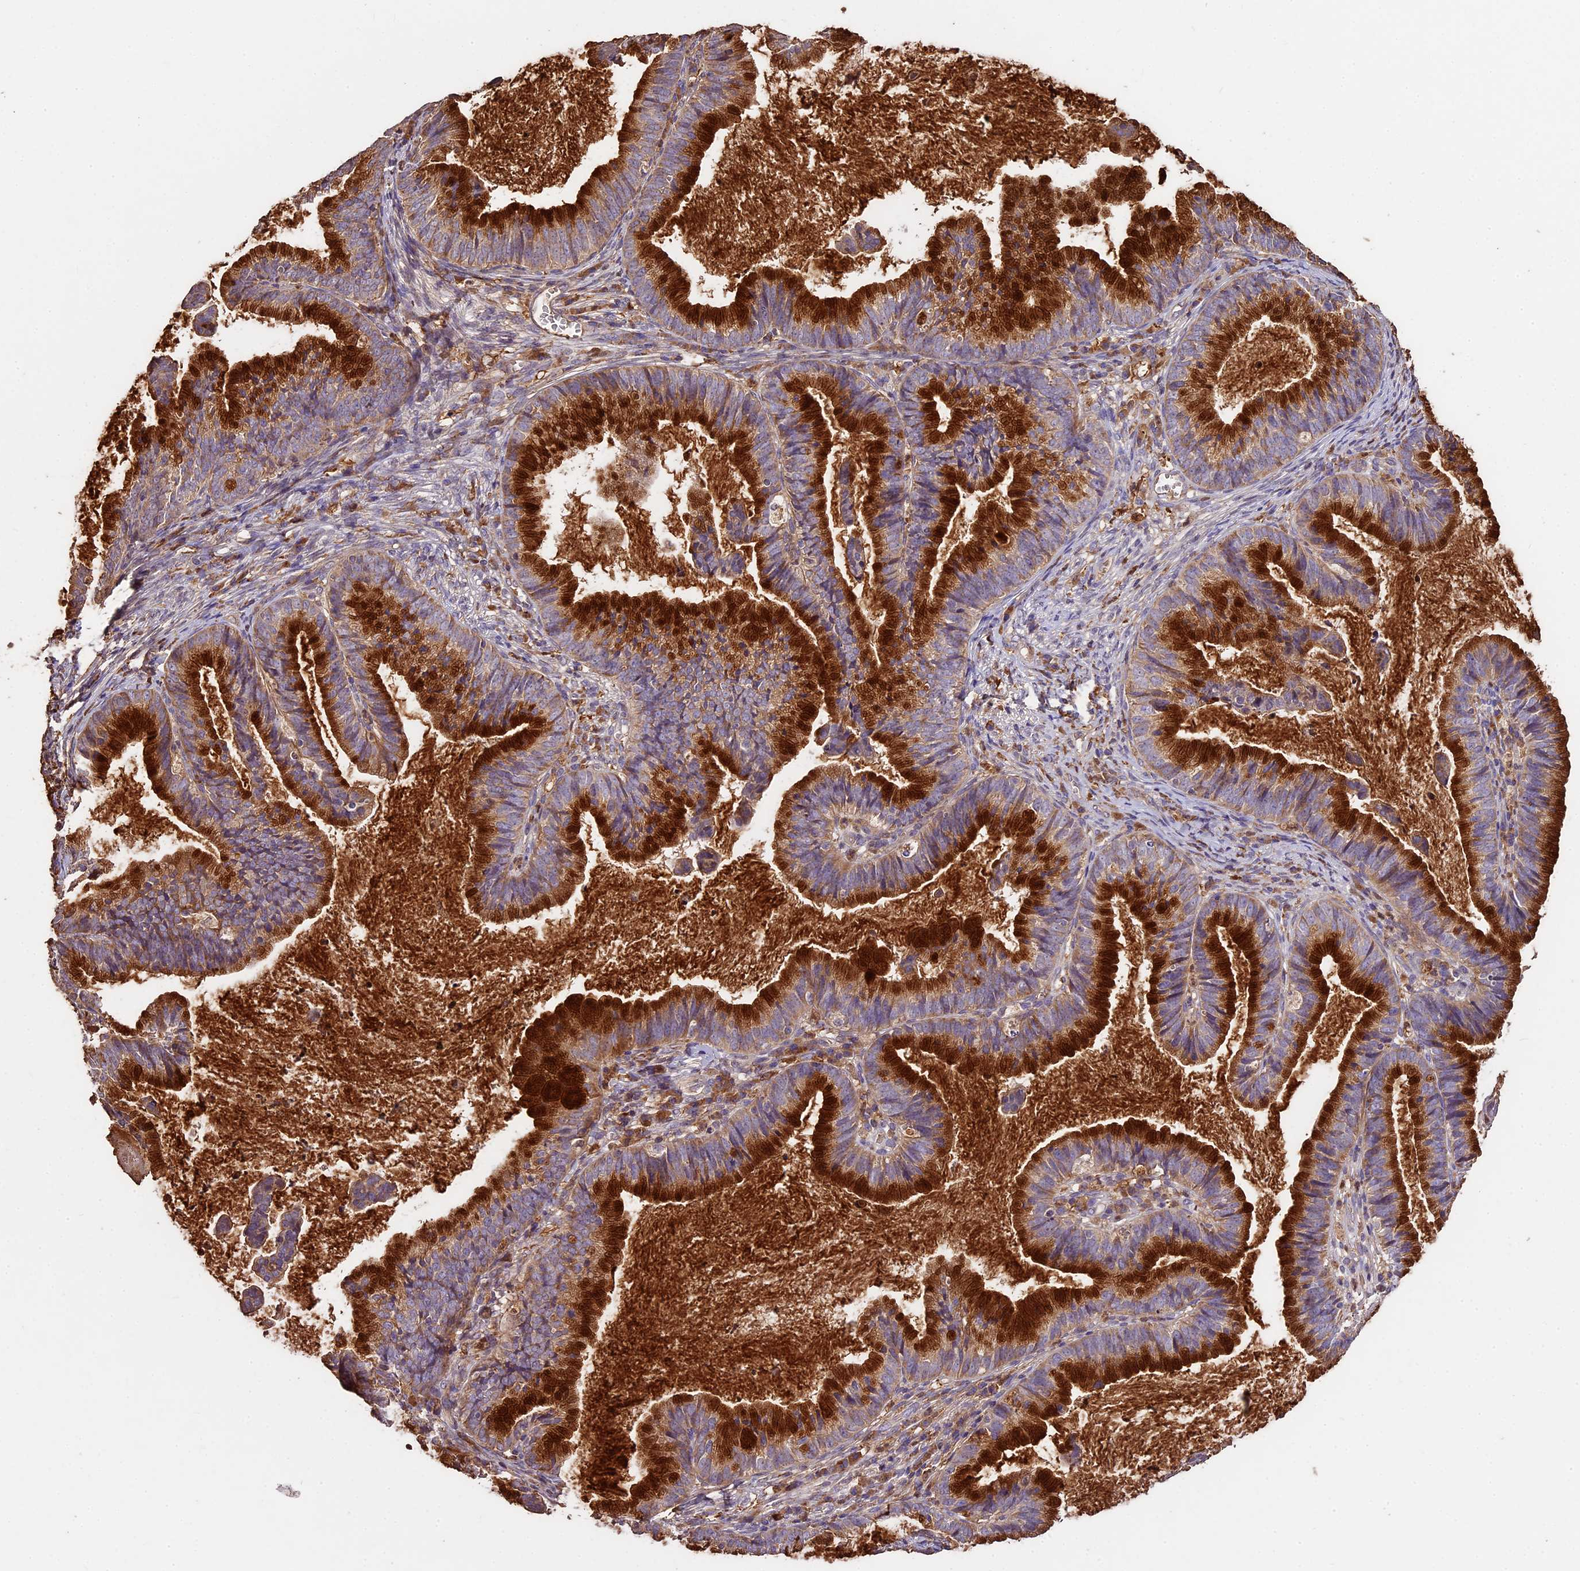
{"staining": {"intensity": "strong", "quantity": ">75%", "location": "cytoplasmic/membranous"}, "tissue": "cervical cancer", "cell_type": "Tumor cells", "image_type": "cancer", "snomed": [{"axis": "morphology", "description": "Adenocarcinoma, NOS"}, {"axis": "topography", "description": "Cervix"}], "caption": "Immunohistochemical staining of human cervical cancer reveals high levels of strong cytoplasmic/membranous expression in approximately >75% of tumor cells.", "gene": "CRLF1", "patient": {"sex": "female", "age": 36}}